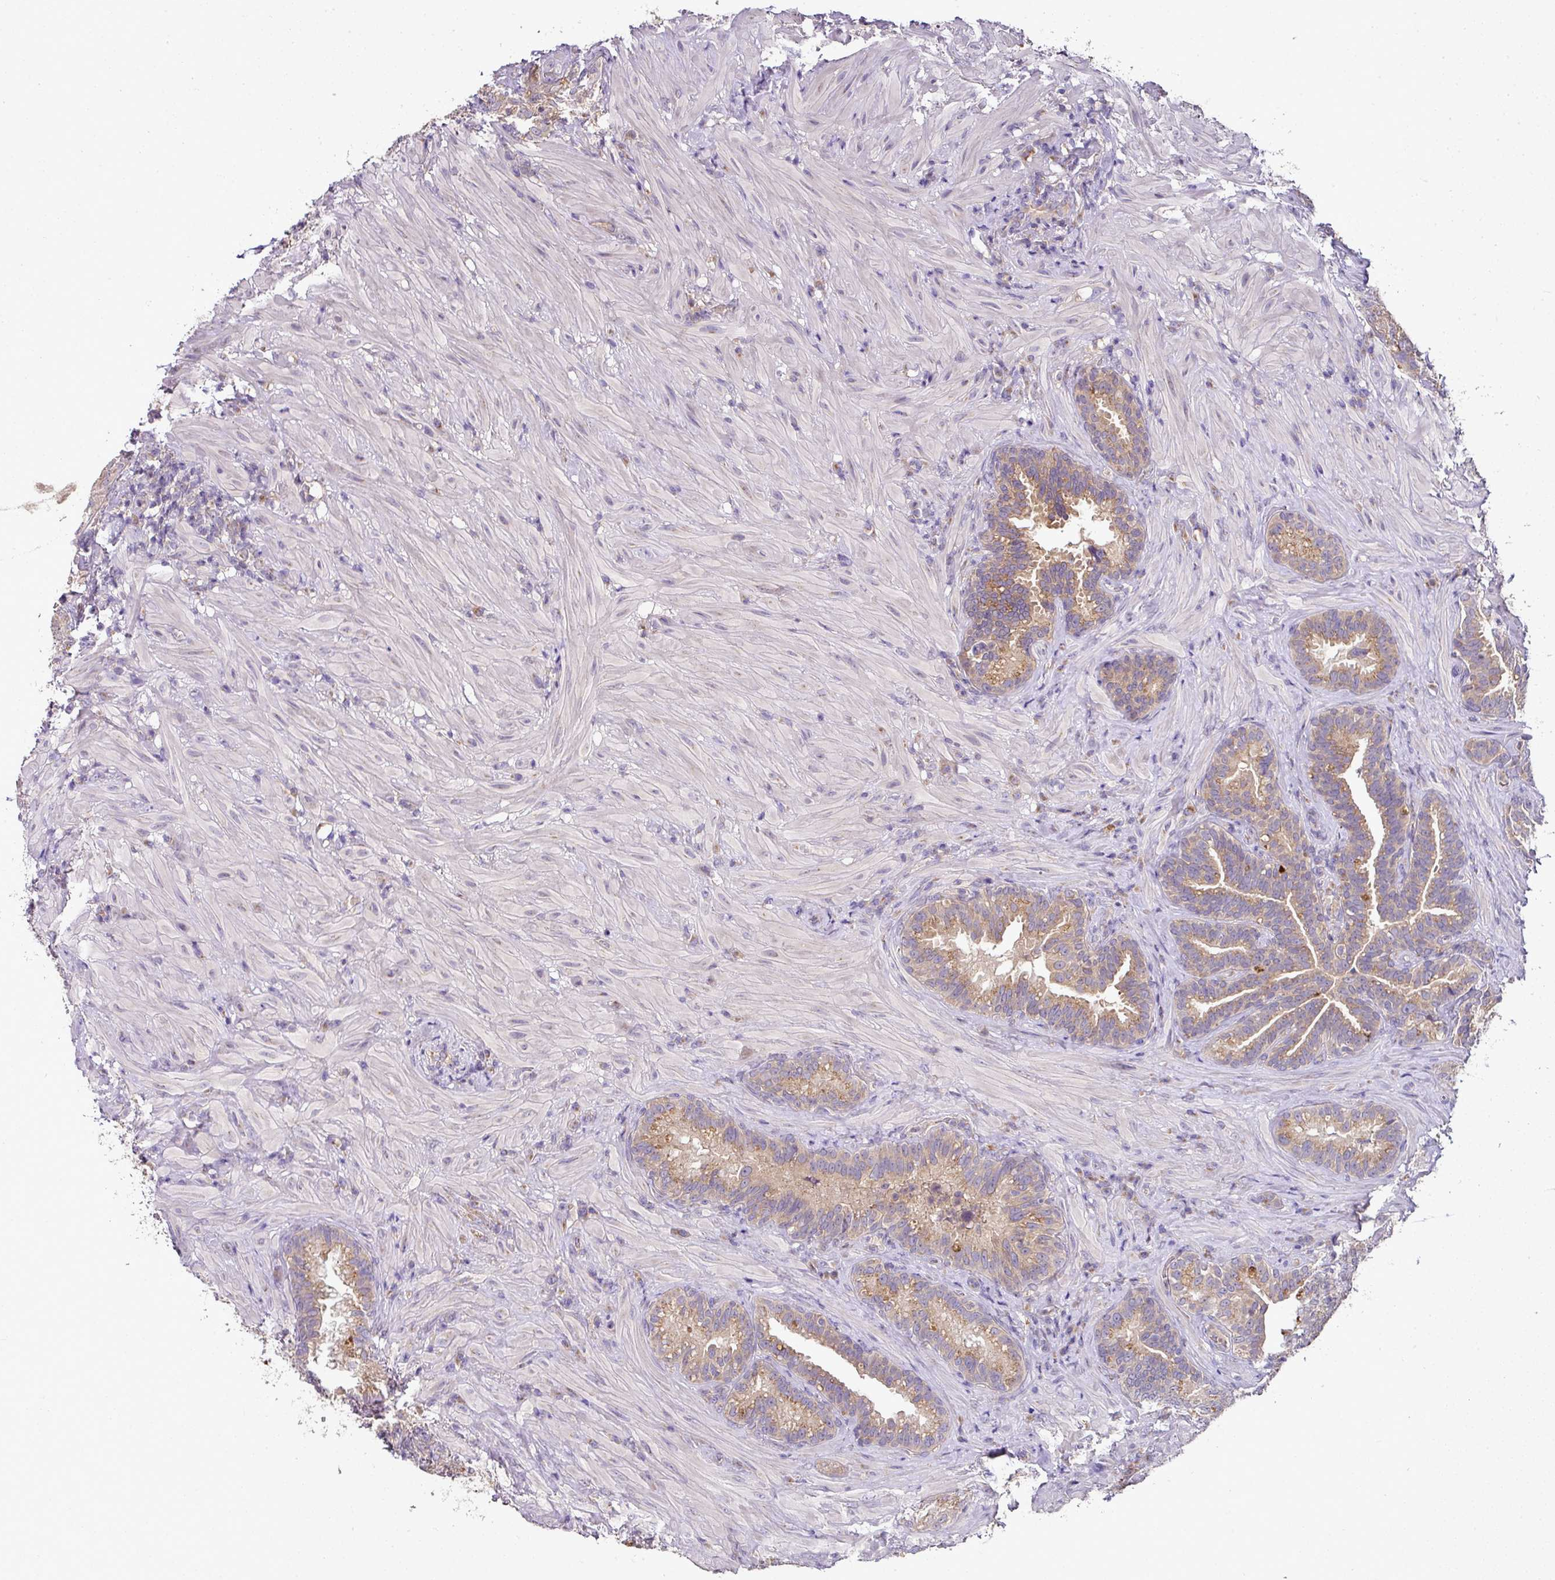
{"staining": {"intensity": "moderate", "quantity": "25%-75%", "location": "cytoplasmic/membranous"}, "tissue": "seminal vesicle", "cell_type": "Glandular cells", "image_type": "normal", "snomed": [{"axis": "morphology", "description": "Normal tissue, NOS"}, {"axis": "topography", "description": "Seminal veicle"}], "caption": "High-magnification brightfield microscopy of normal seminal vesicle stained with DAB (brown) and counterstained with hematoxylin (blue). glandular cells exhibit moderate cytoplasmic/membranous staining is appreciated in approximately25%-75% of cells.", "gene": "SKIC2", "patient": {"sex": "male", "age": 68}}